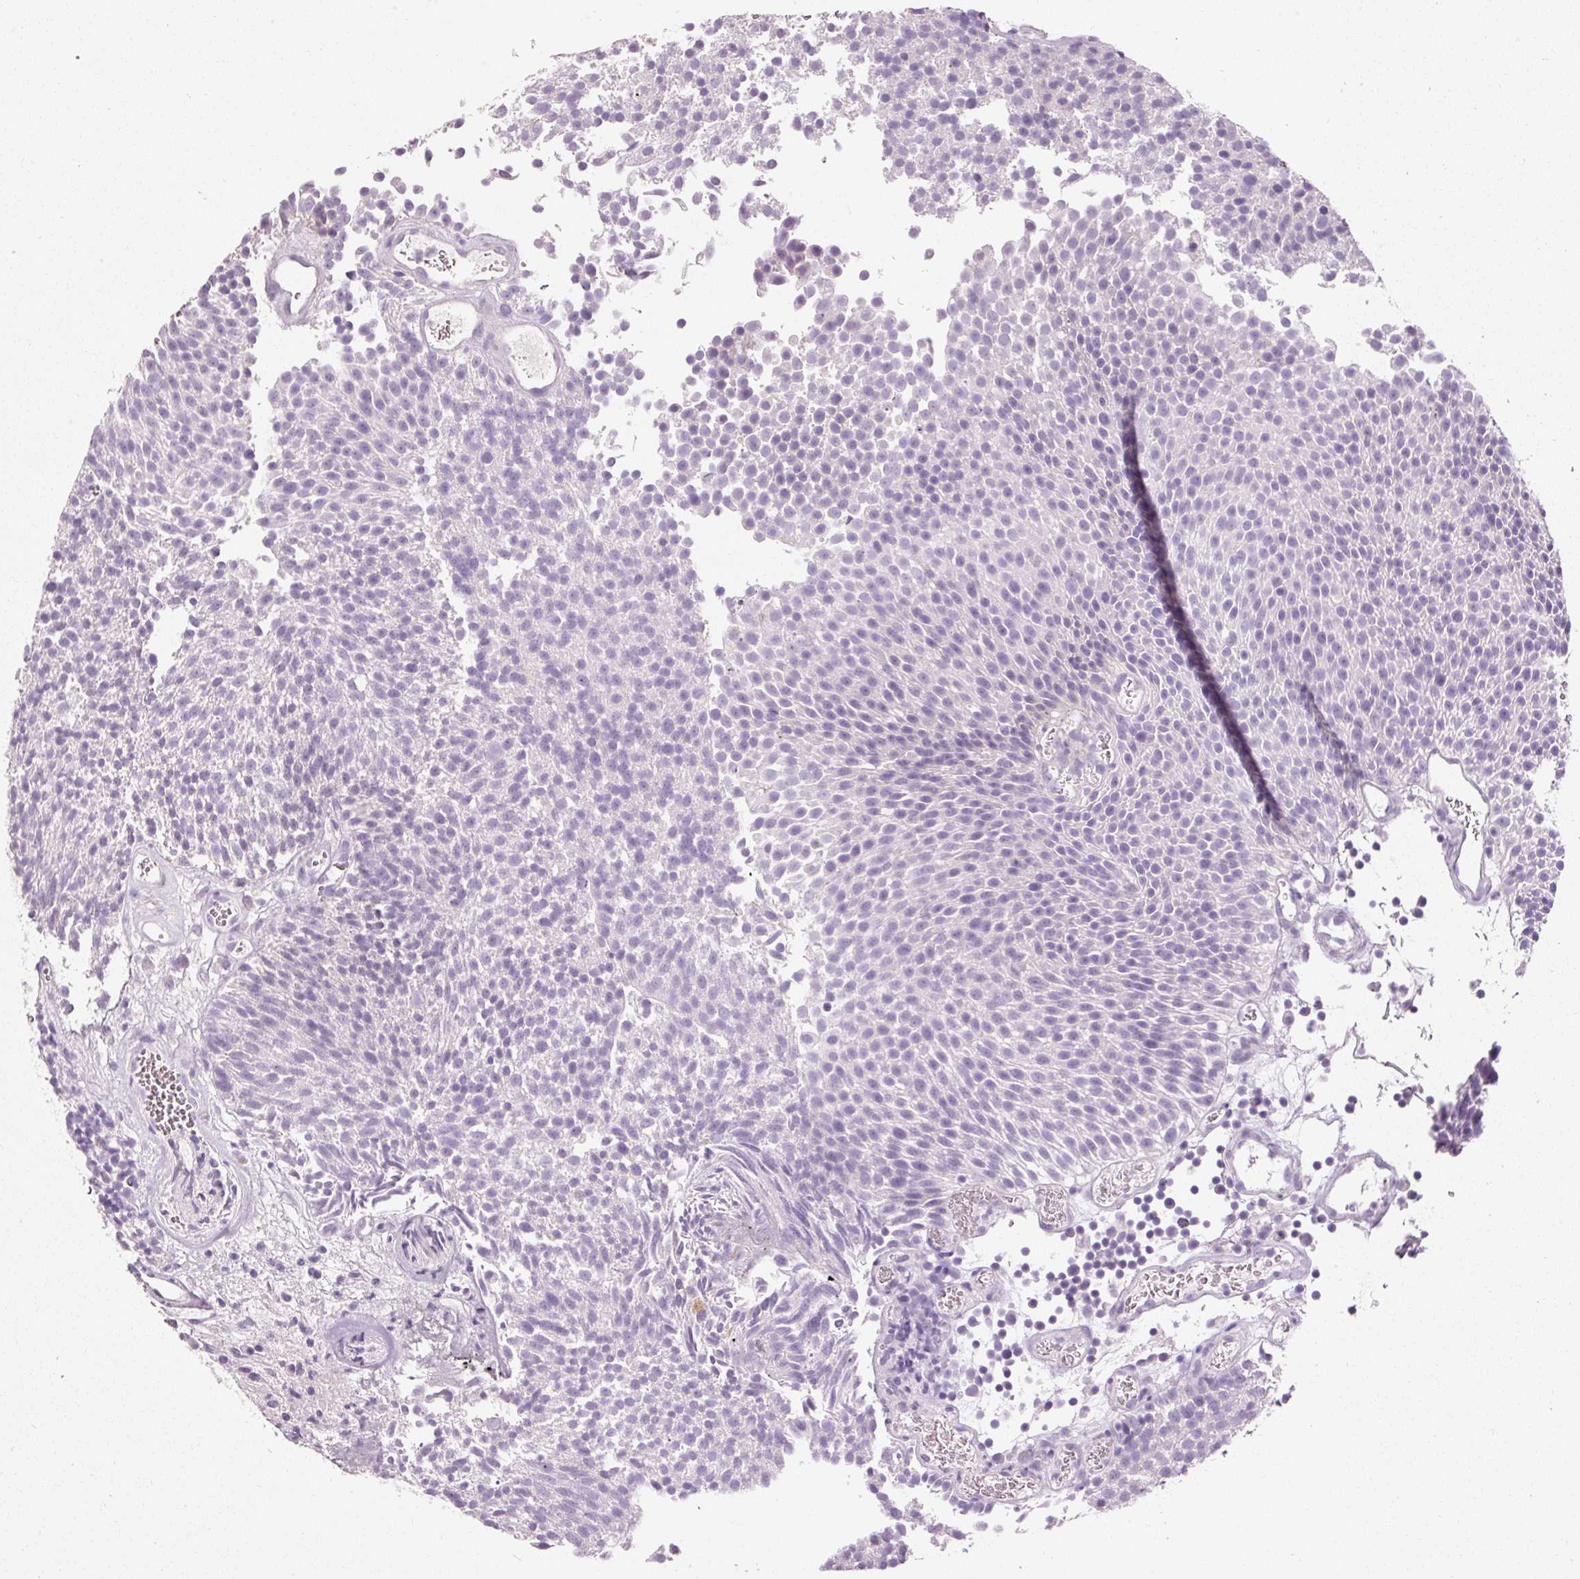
{"staining": {"intensity": "negative", "quantity": "none", "location": "none"}, "tissue": "urothelial cancer", "cell_type": "Tumor cells", "image_type": "cancer", "snomed": [{"axis": "morphology", "description": "Urothelial carcinoma, Low grade"}, {"axis": "topography", "description": "Urinary bladder"}], "caption": "Immunohistochemical staining of low-grade urothelial carcinoma shows no significant staining in tumor cells.", "gene": "MUC5AC", "patient": {"sex": "female", "age": 79}}